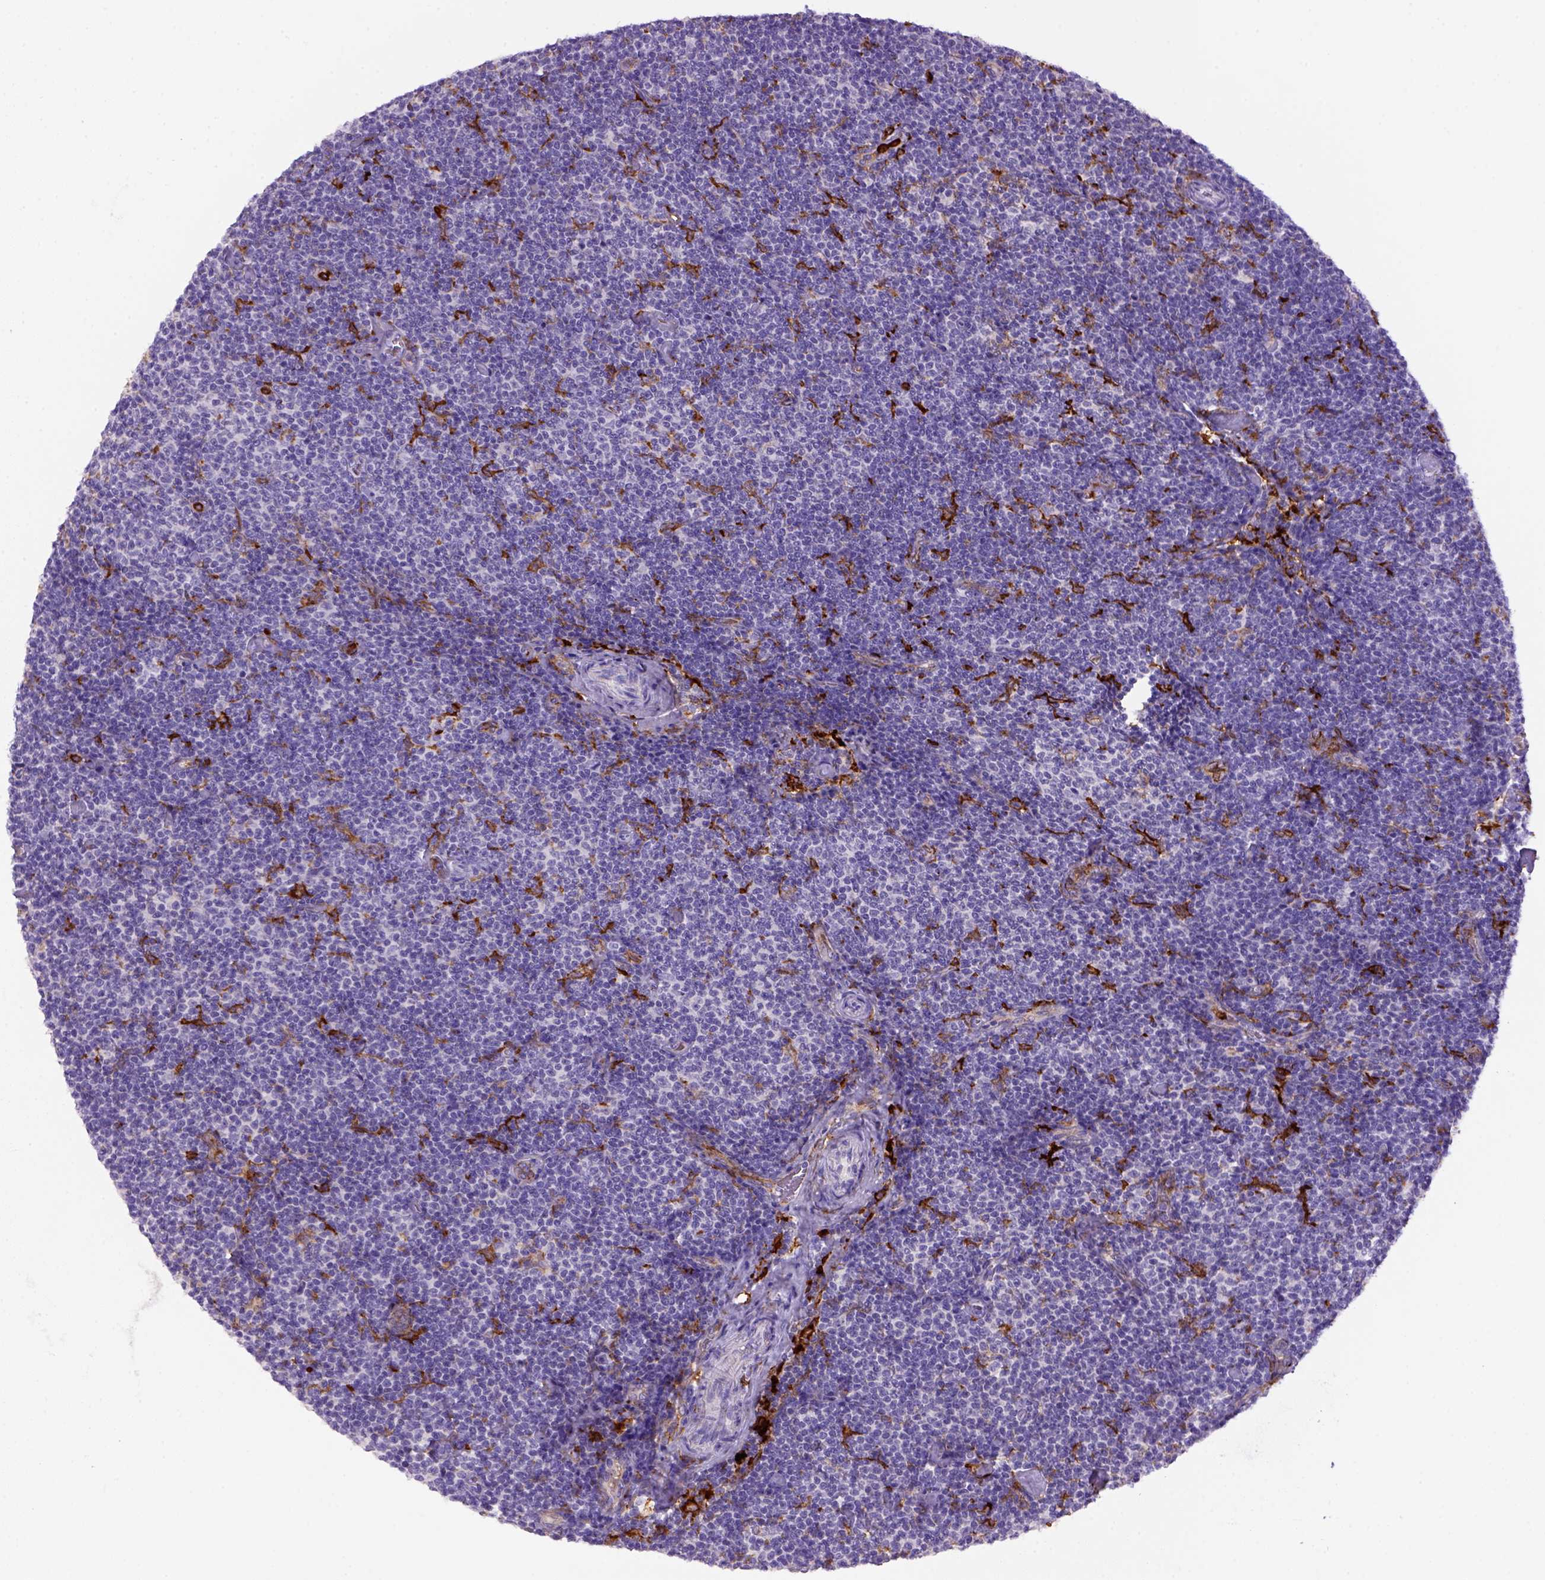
{"staining": {"intensity": "negative", "quantity": "none", "location": "none"}, "tissue": "lymphoma", "cell_type": "Tumor cells", "image_type": "cancer", "snomed": [{"axis": "morphology", "description": "Malignant lymphoma, non-Hodgkin's type, Low grade"}, {"axis": "topography", "description": "Lymph node"}], "caption": "Immunohistochemistry of lymphoma demonstrates no positivity in tumor cells.", "gene": "CD14", "patient": {"sex": "male", "age": 81}}